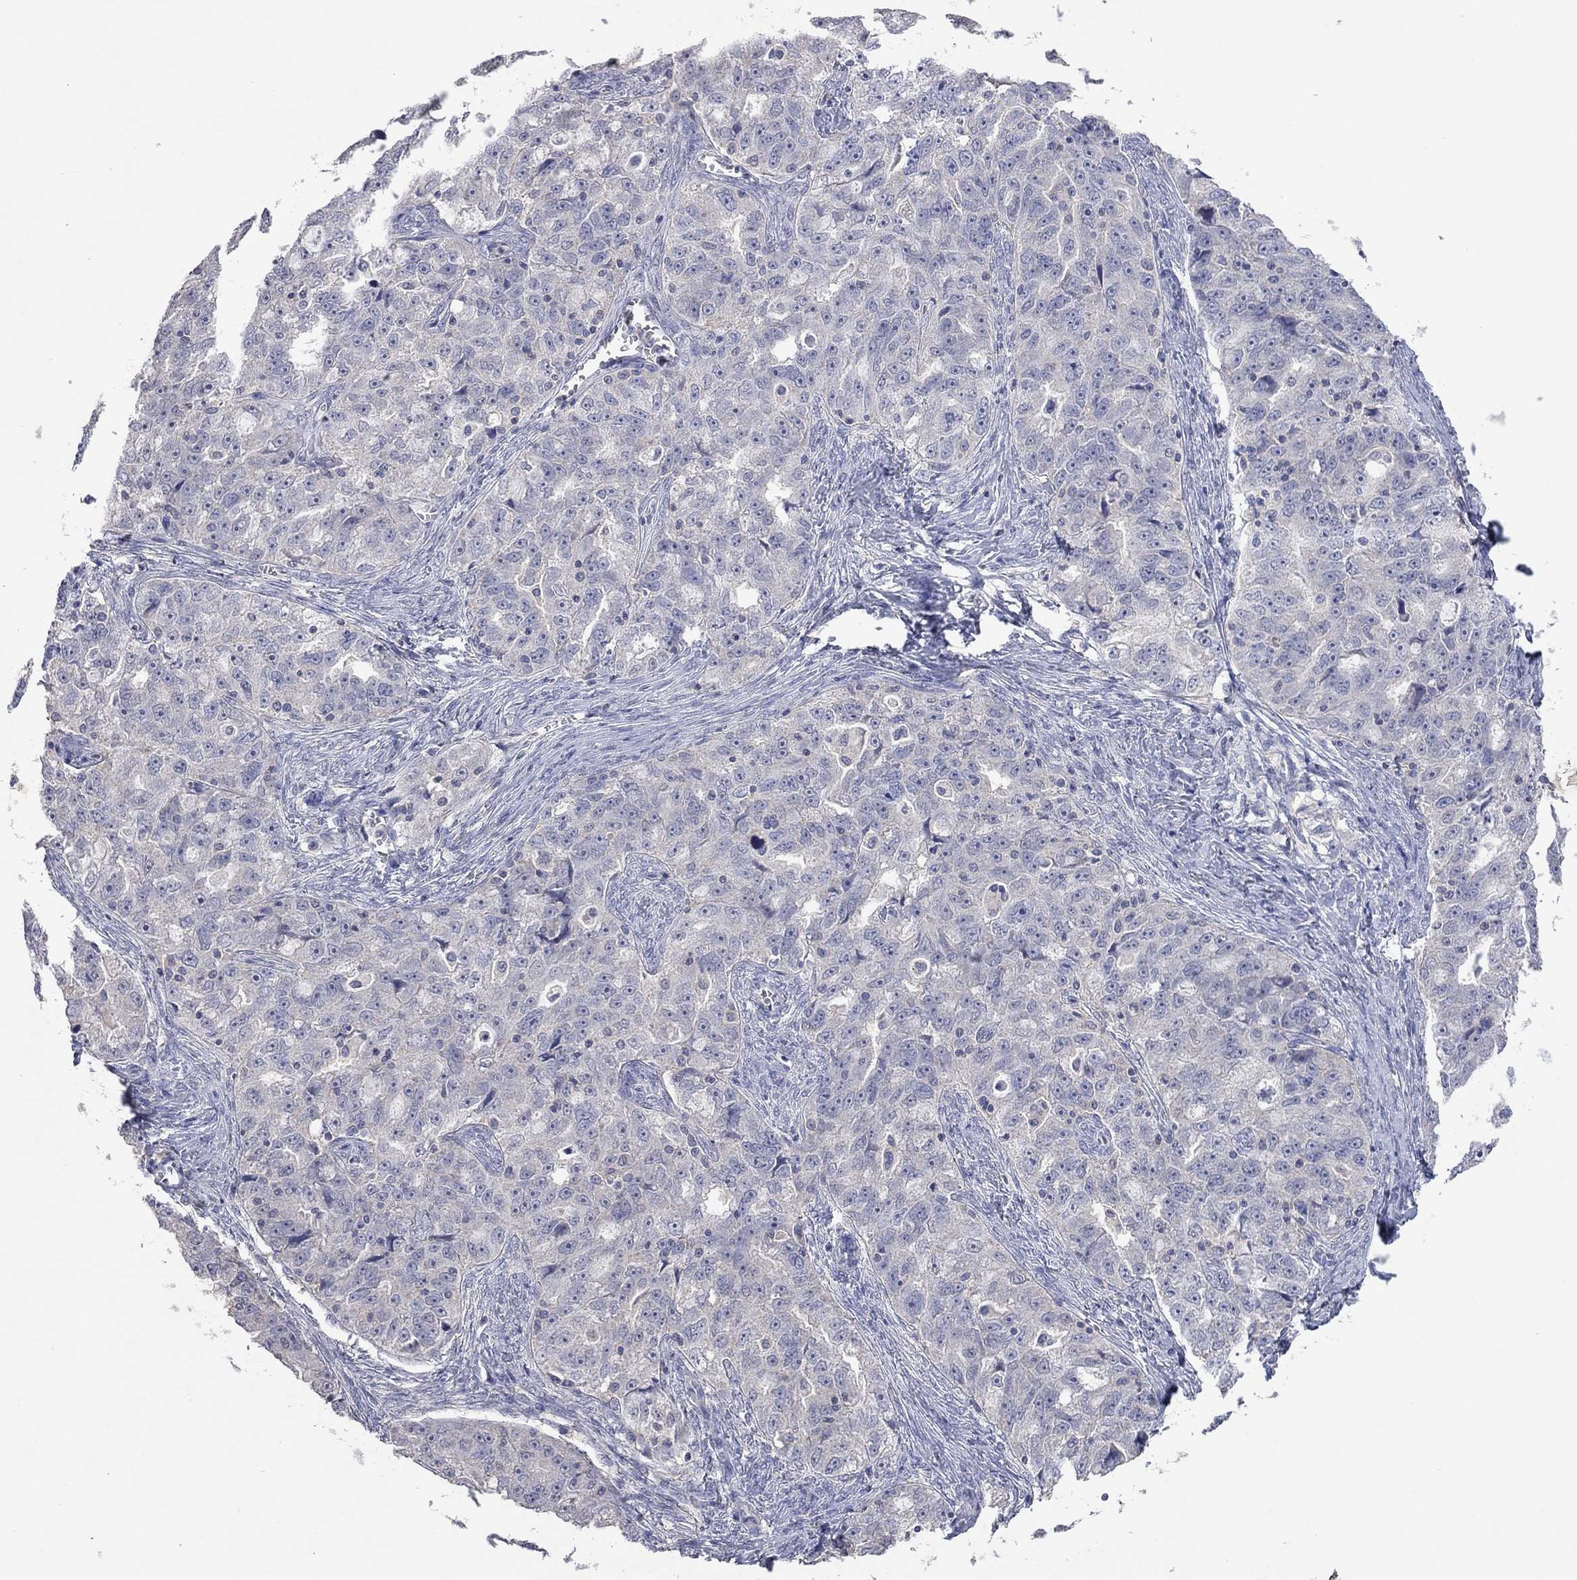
{"staining": {"intensity": "negative", "quantity": "none", "location": "none"}, "tissue": "ovarian cancer", "cell_type": "Tumor cells", "image_type": "cancer", "snomed": [{"axis": "morphology", "description": "Cystadenocarcinoma, serous, NOS"}, {"axis": "topography", "description": "Ovary"}], "caption": "Serous cystadenocarcinoma (ovarian) was stained to show a protein in brown. There is no significant positivity in tumor cells.", "gene": "MMP13", "patient": {"sex": "female", "age": 51}}